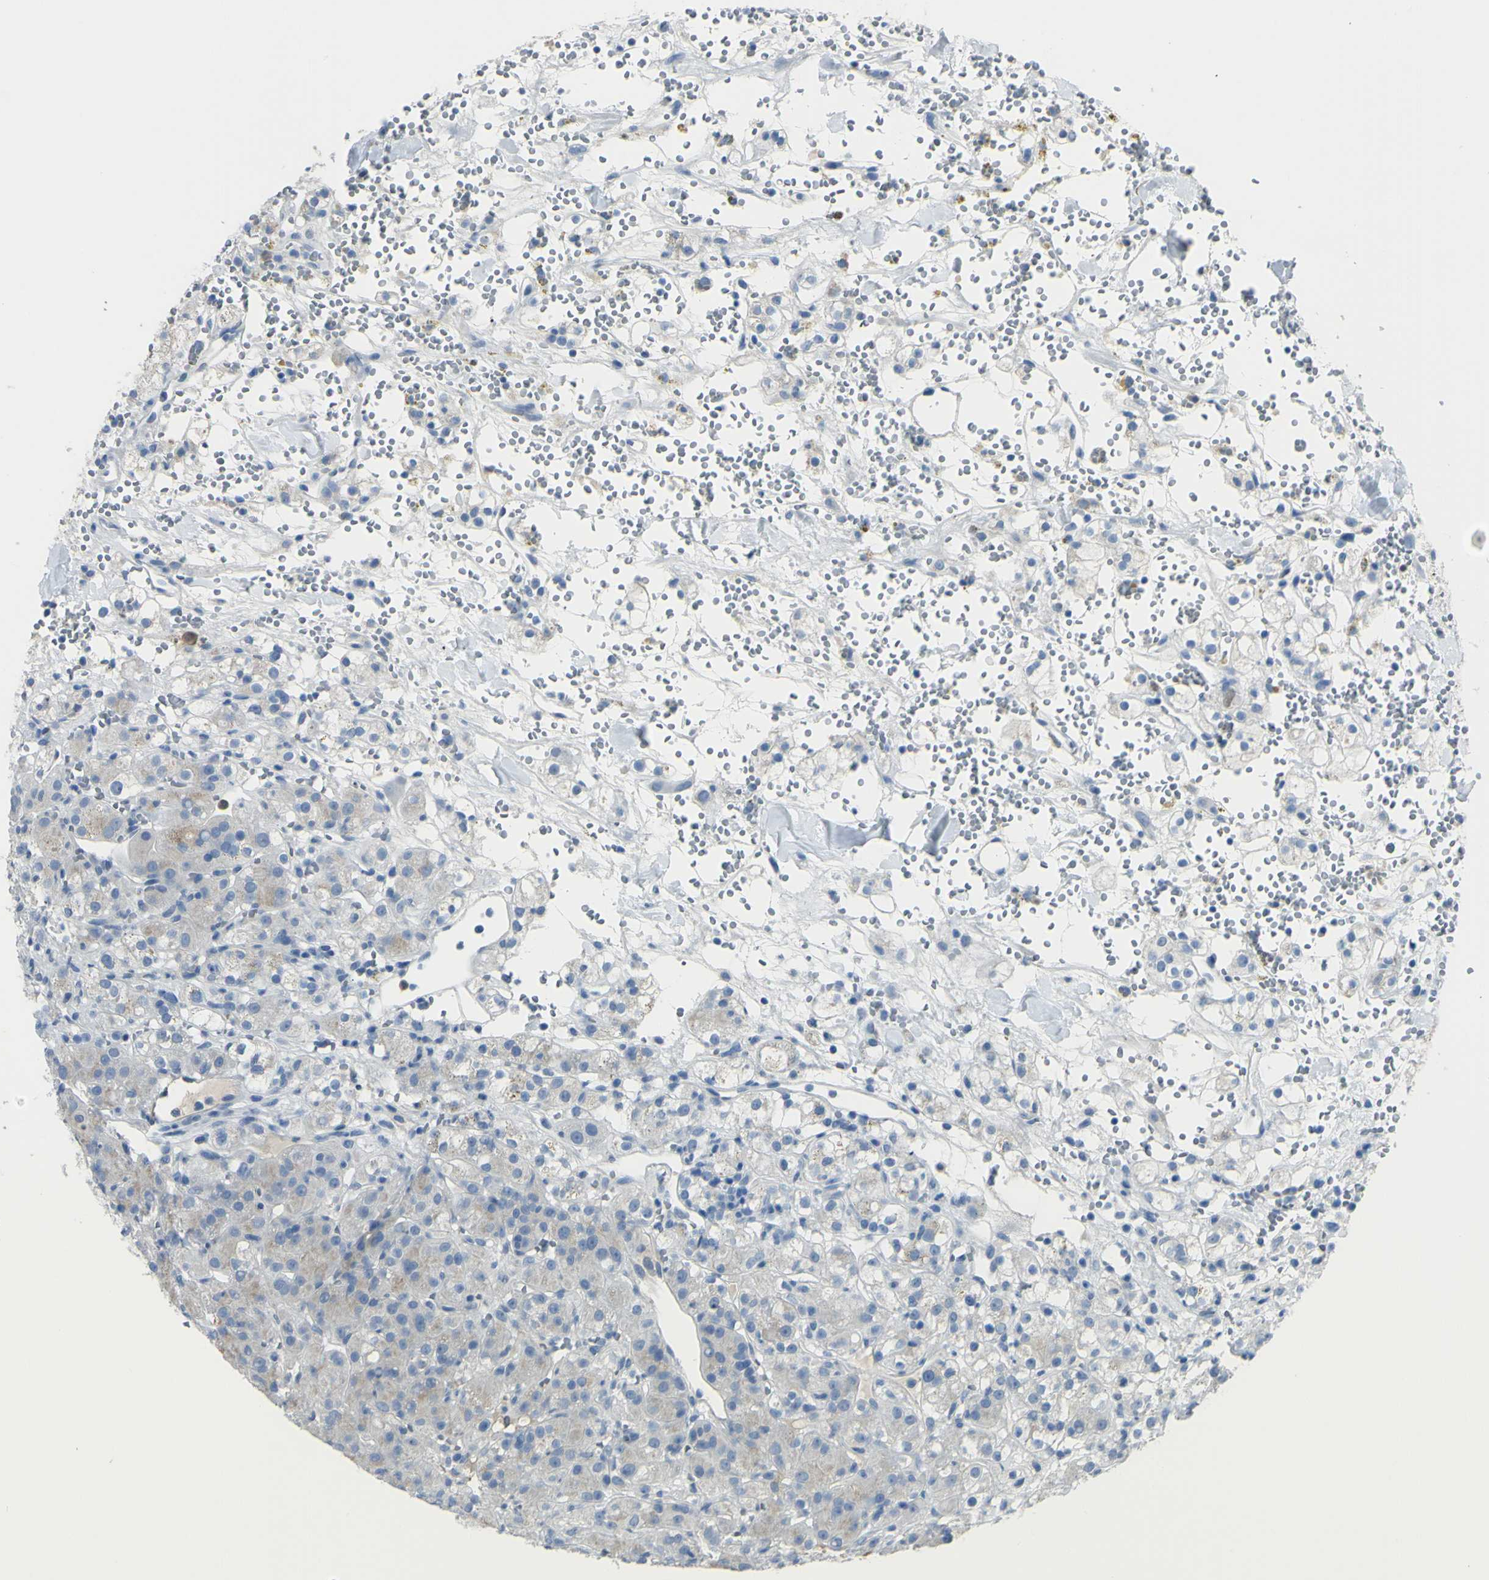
{"staining": {"intensity": "weak", "quantity": "25%-75%", "location": "cytoplasmic/membranous"}, "tissue": "renal cancer", "cell_type": "Tumor cells", "image_type": "cancer", "snomed": [{"axis": "morphology", "description": "Adenocarcinoma, NOS"}, {"axis": "topography", "description": "Kidney"}], "caption": "A brown stain highlights weak cytoplasmic/membranous positivity of a protein in human renal adenocarcinoma tumor cells.", "gene": "ZNF557", "patient": {"sex": "male", "age": 61}}